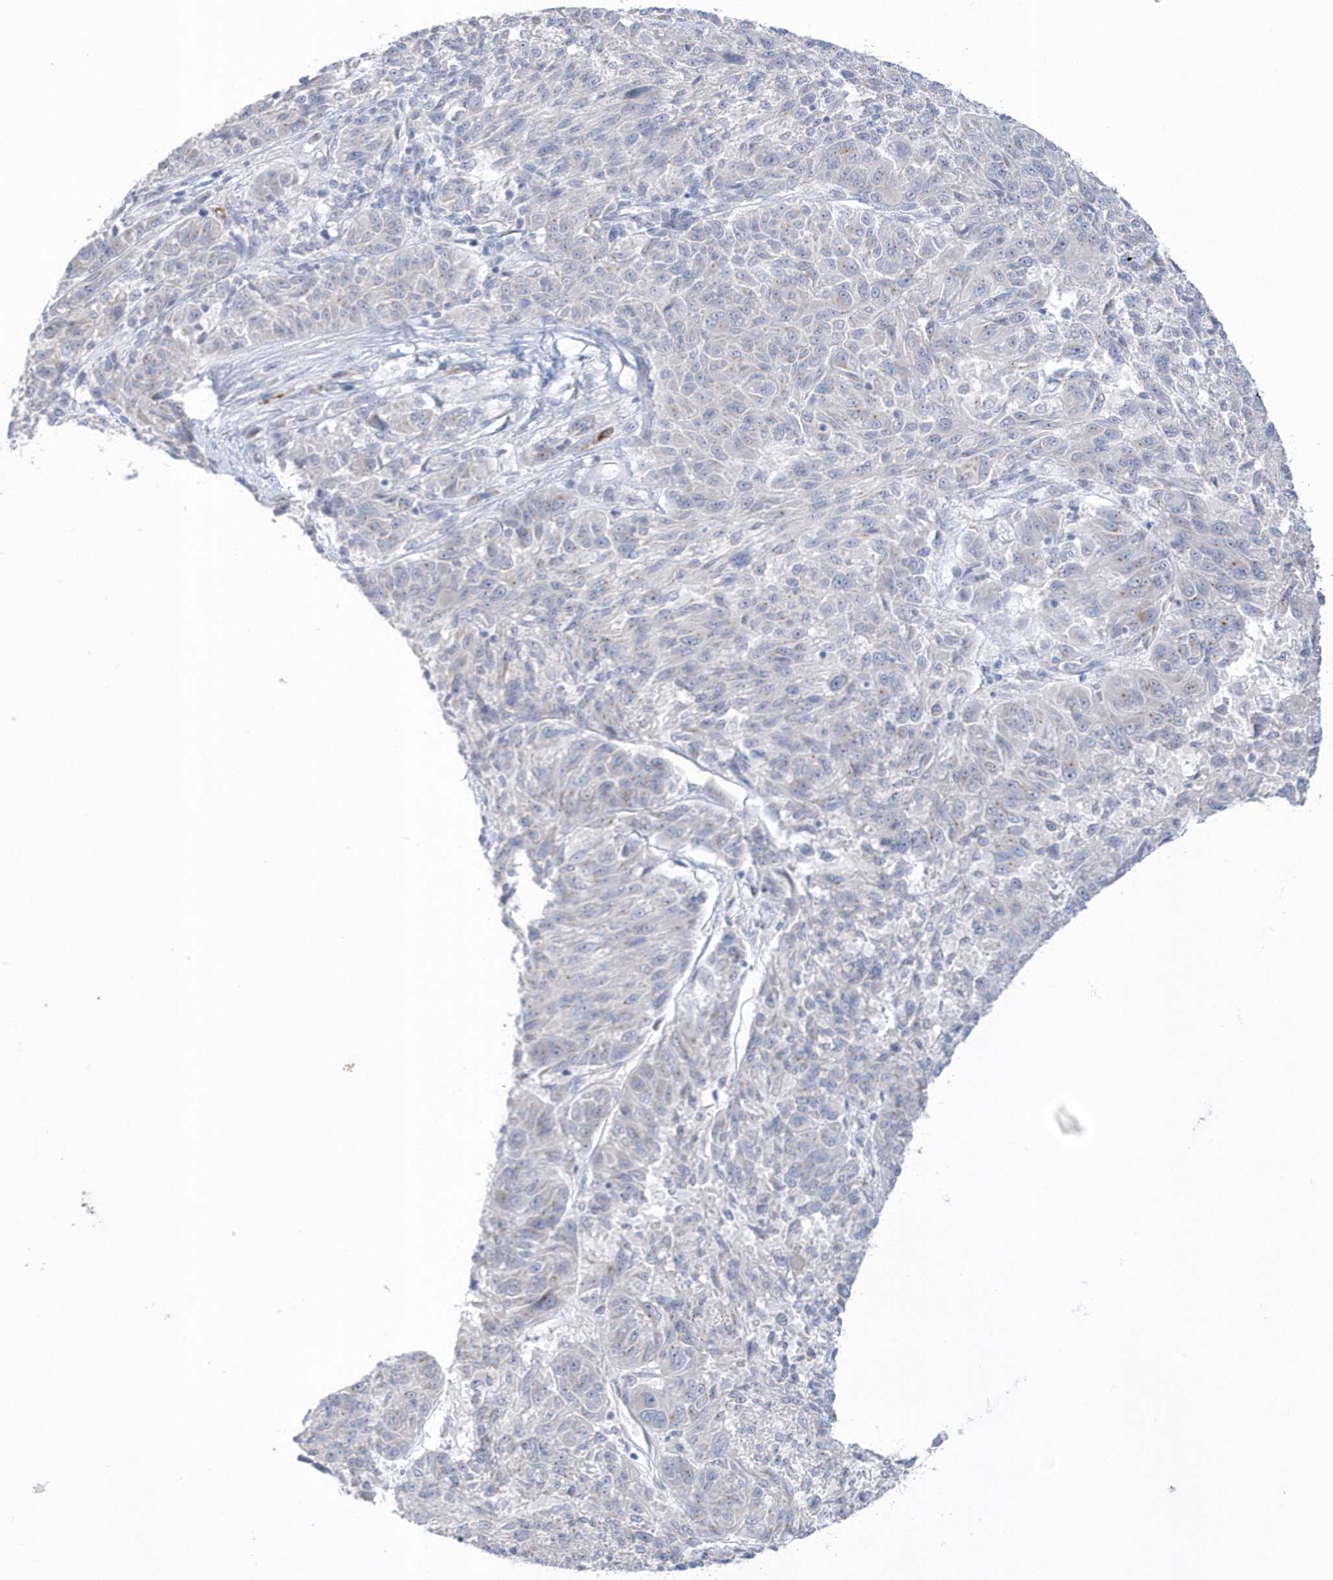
{"staining": {"intensity": "negative", "quantity": "none", "location": "none"}, "tissue": "melanoma", "cell_type": "Tumor cells", "image_type": "cancer", "snomed": [{"axis": "morphology", "description": "Malignant melanoma, NOS"}, {"axis": "topography", "description": "Skin"}], "caption": "Immunohistochemistry (IHC) photomicrograph of malignant melanoma stained for a protein (brown), which demonstrates no staining in tumor cells.", "gene": "SEMA3D", "patient": {"sex": "male", "age": 53}}